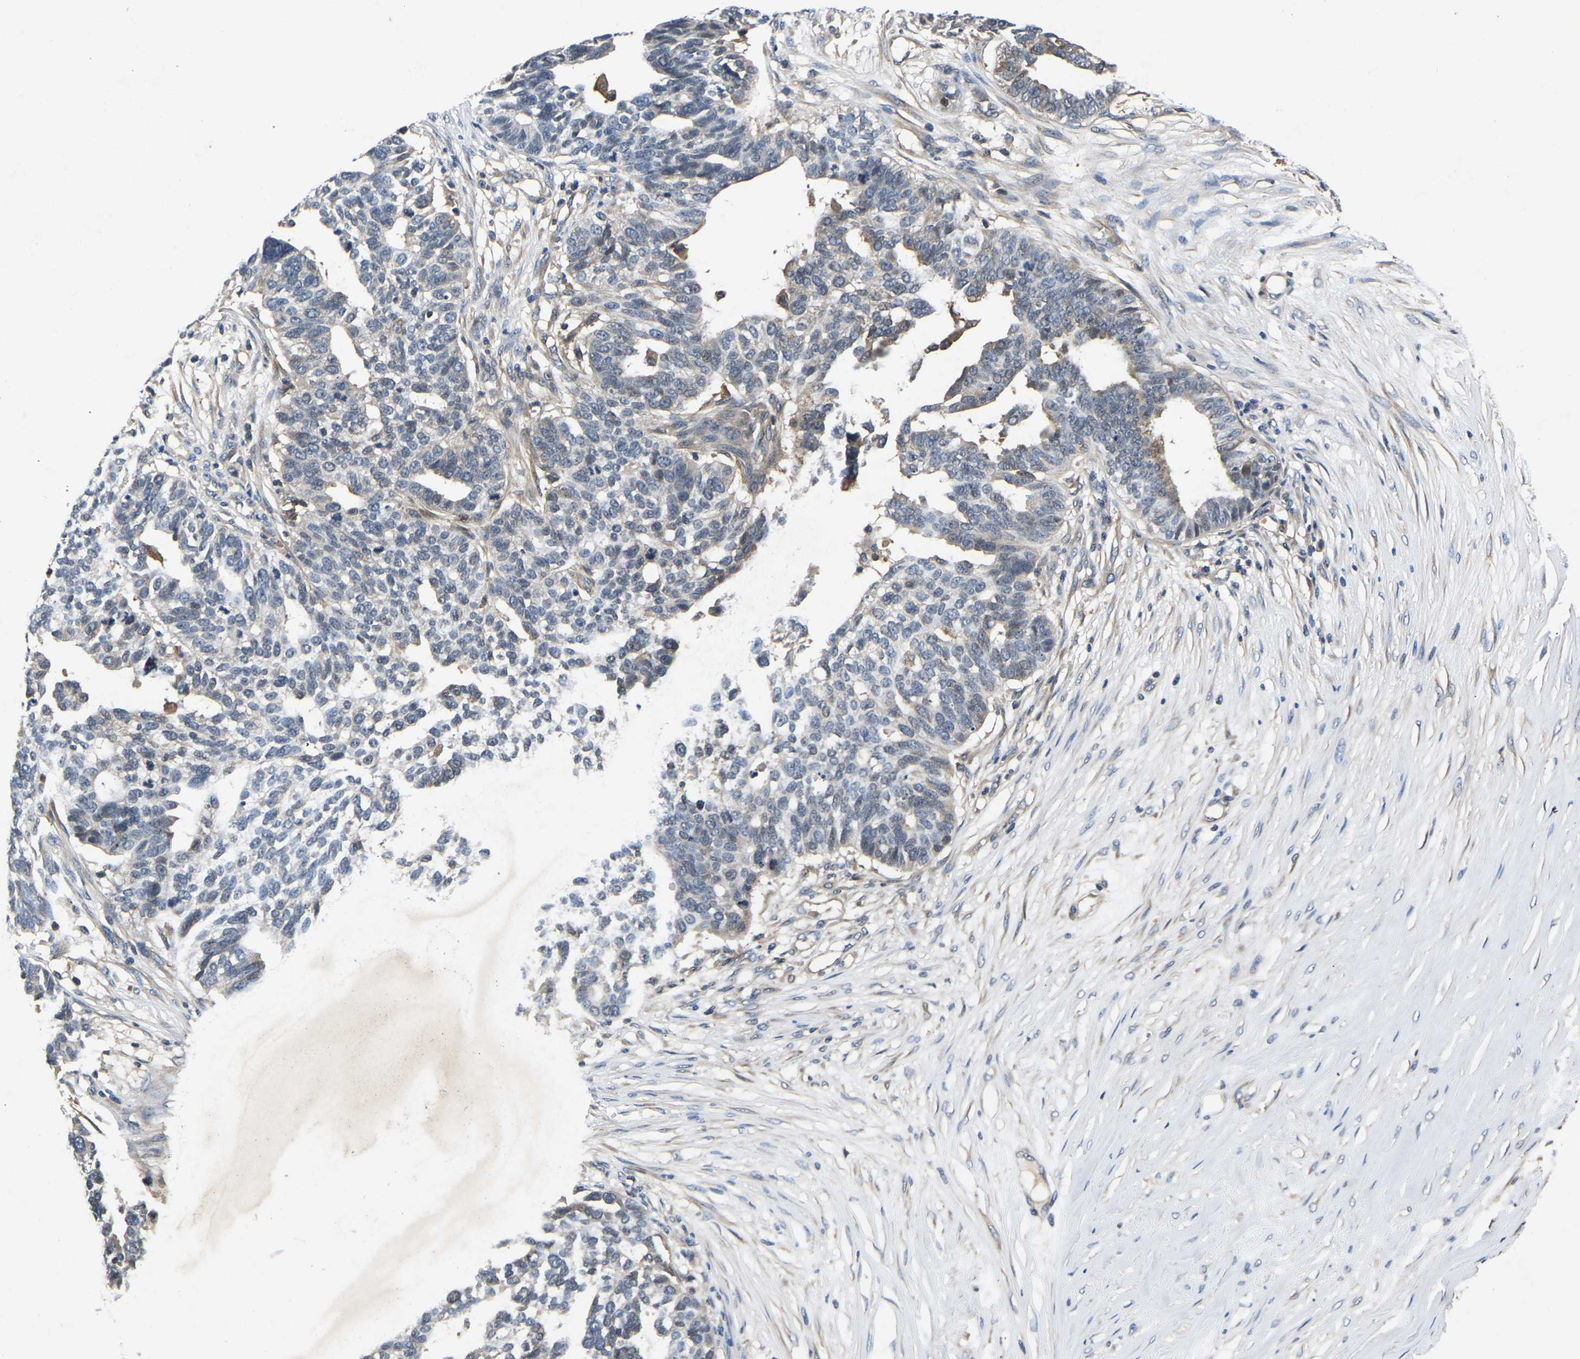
{"staining": {"intensity": "weak", "quantity": "<25%", "location": "cytoplasmic/membranous"}, "tissue": "ovarian cancer", "cell_type": "Tumor cells", "image_type": "cancer", "snomed": [{"axis": "morphology", "description": "Cystadenocarcinoma, serous, NOS"}, {"axis": "topography", "description": "Ovary"}], "caption": "An image of ovarian cancer stained for a protein displays no brown staining in tumor cells. (DAB immunohistochemistry with hematoxylin counter stain).", "gene": "FGD5", "patient": {"sex": "female", "age": 59}}